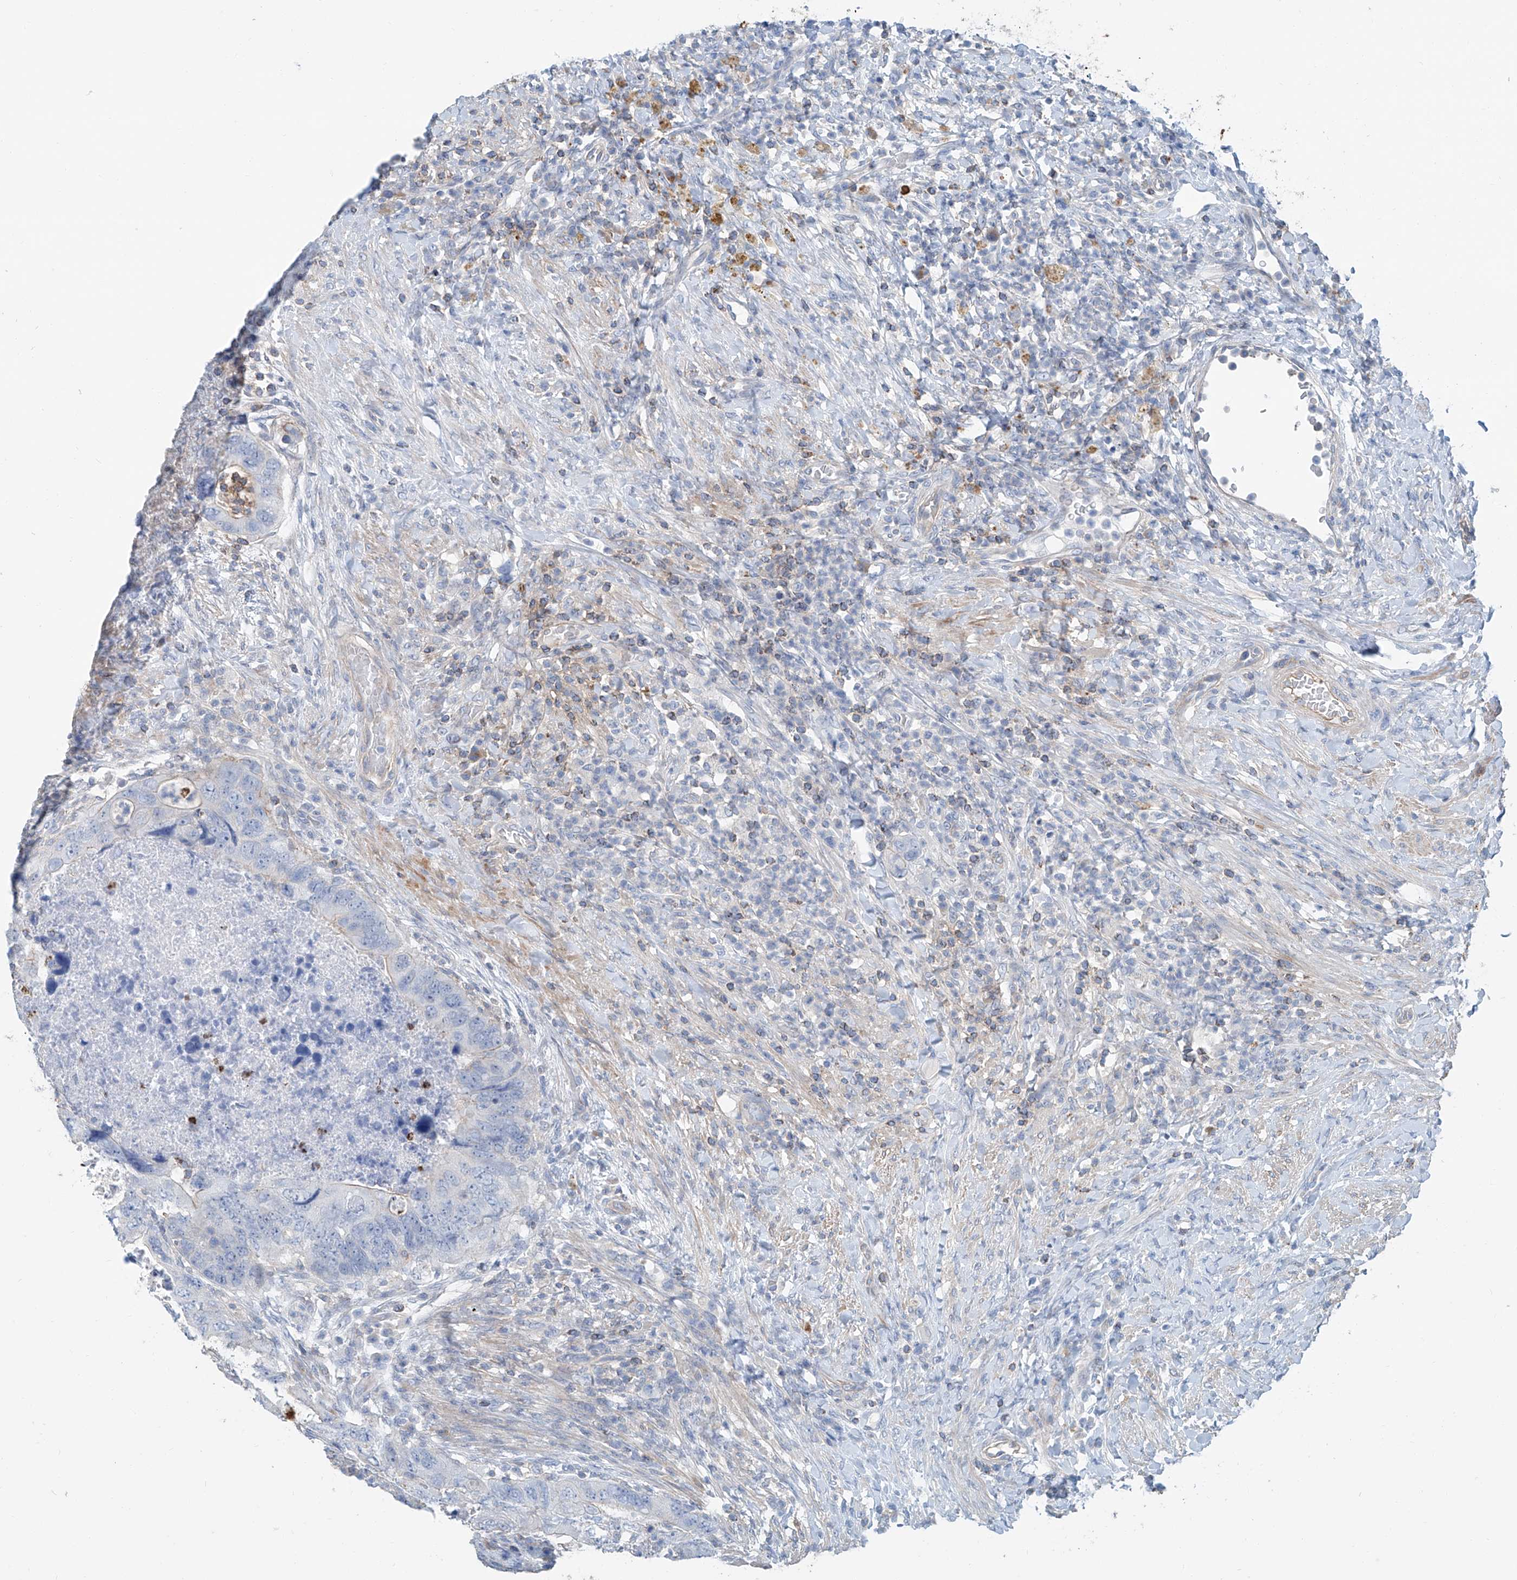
{"staining": {"intensity": "negative", "quantity": "none", "location": "none"}, "tissue": "colorectal cancer", "cell_type": "Tumor cells", "image_type": "cancer", "snomed": [{"axis": "morphology", "description": "Adenocarcinoma, NOS"}, {"axis": "topography", "description": "Rectum"}], "caption": "This is an IHC histopathology image of colorectal adenocarcinoma. There is no staining in tumor cells.", "gene": "ANKRD34A", "patient": {"sex": "male", "age": 59}}